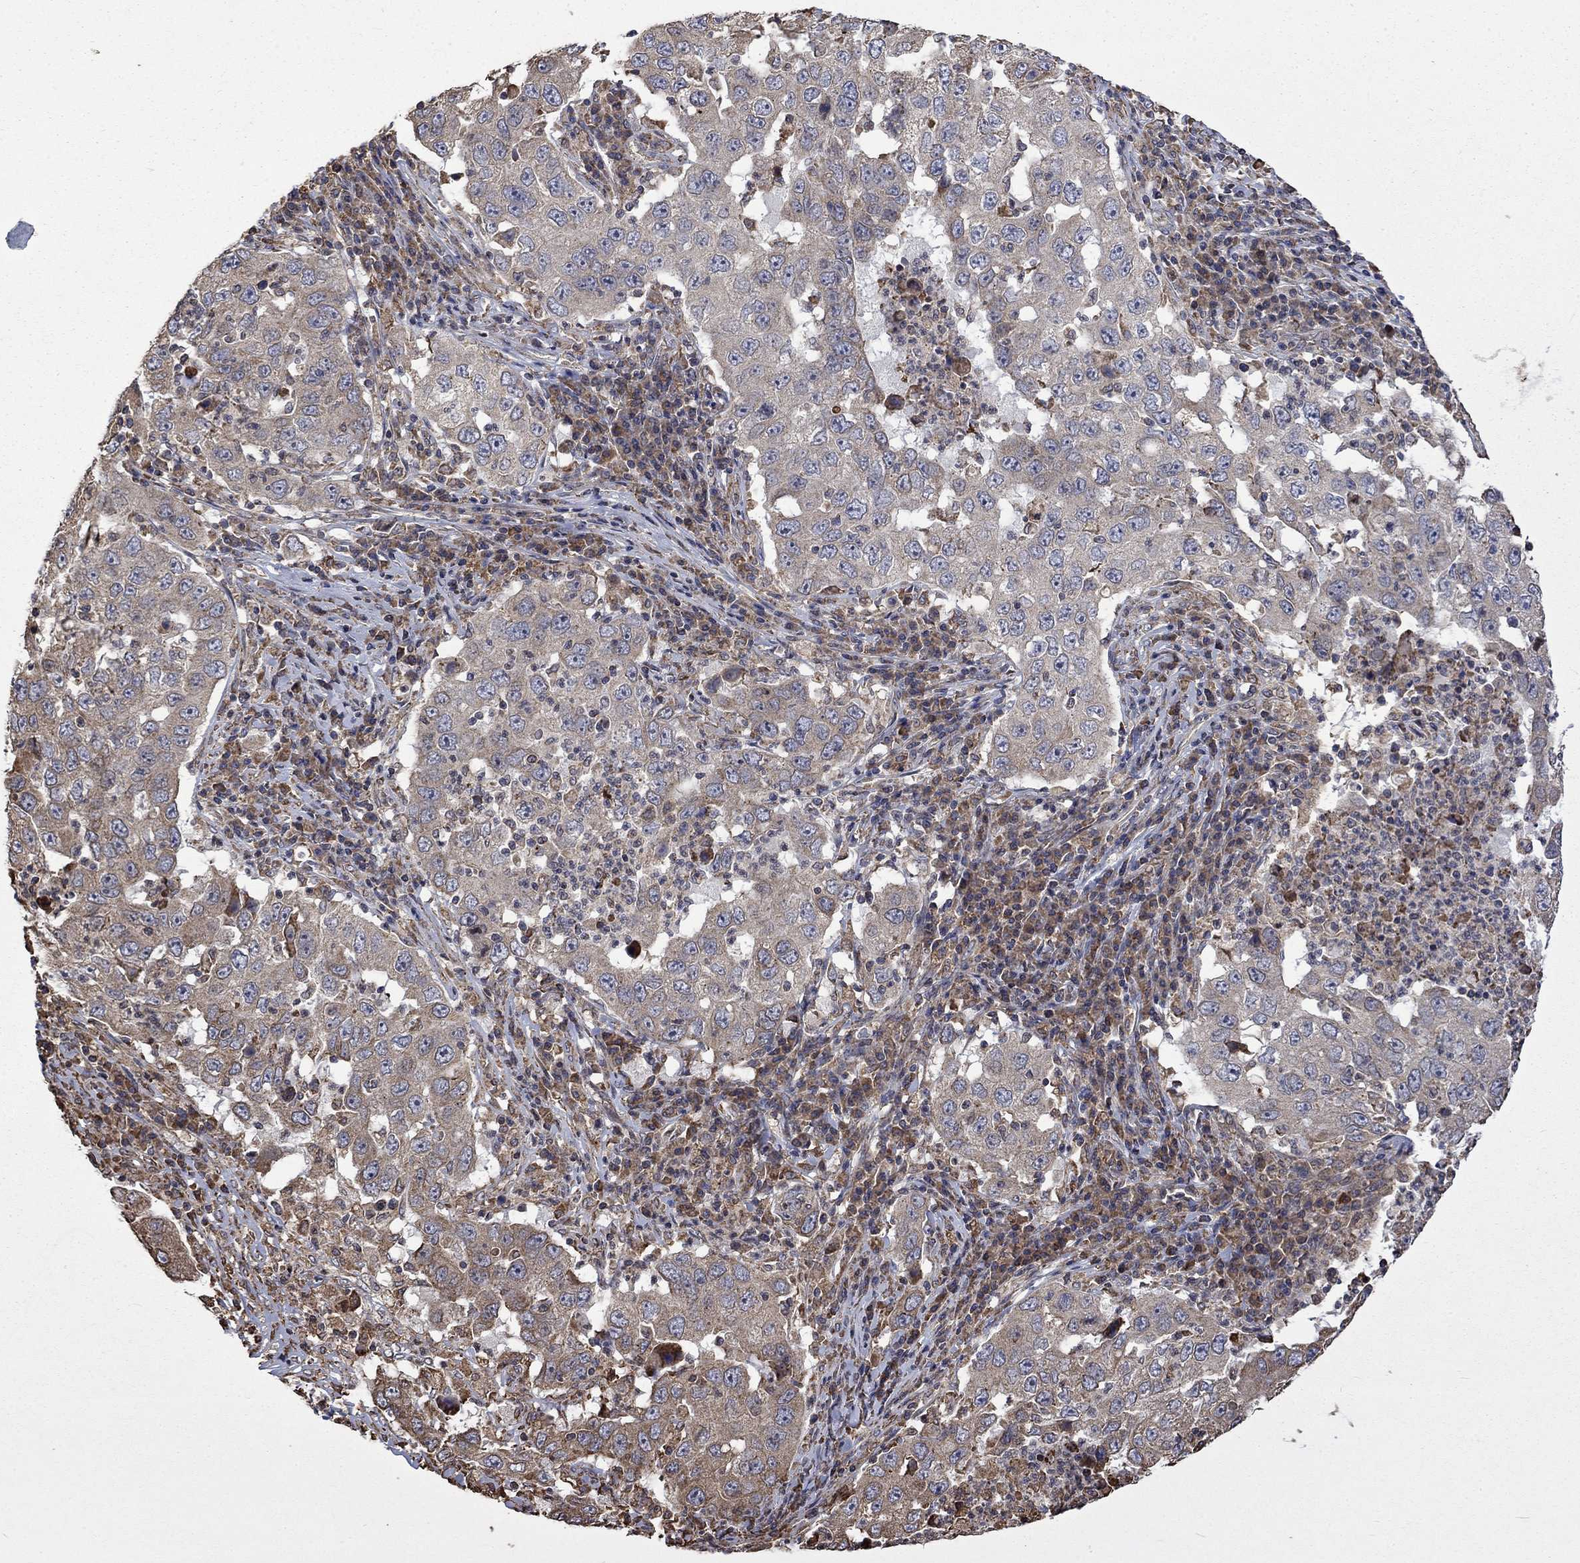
{"staining": {"intensity": "weak", "quantity": "<25%", "location": "cytoplasmic/membranous"}, "tissue": "lung cancer", "cell_type": "Tumor cells", "image_type": "cancer", "snomed": [{"axis": "morphology", "description": "Adenocarcinoma, NOS"}, {"axis": "topography", "description": "Lung"}], "caption": "A high-resolution micrograph shows IHC staining of lung cancer, which reveals no significant positivity in tumor cells.", "gene": "ESRRA", "patient": {"sex": "male", "age": 73}}